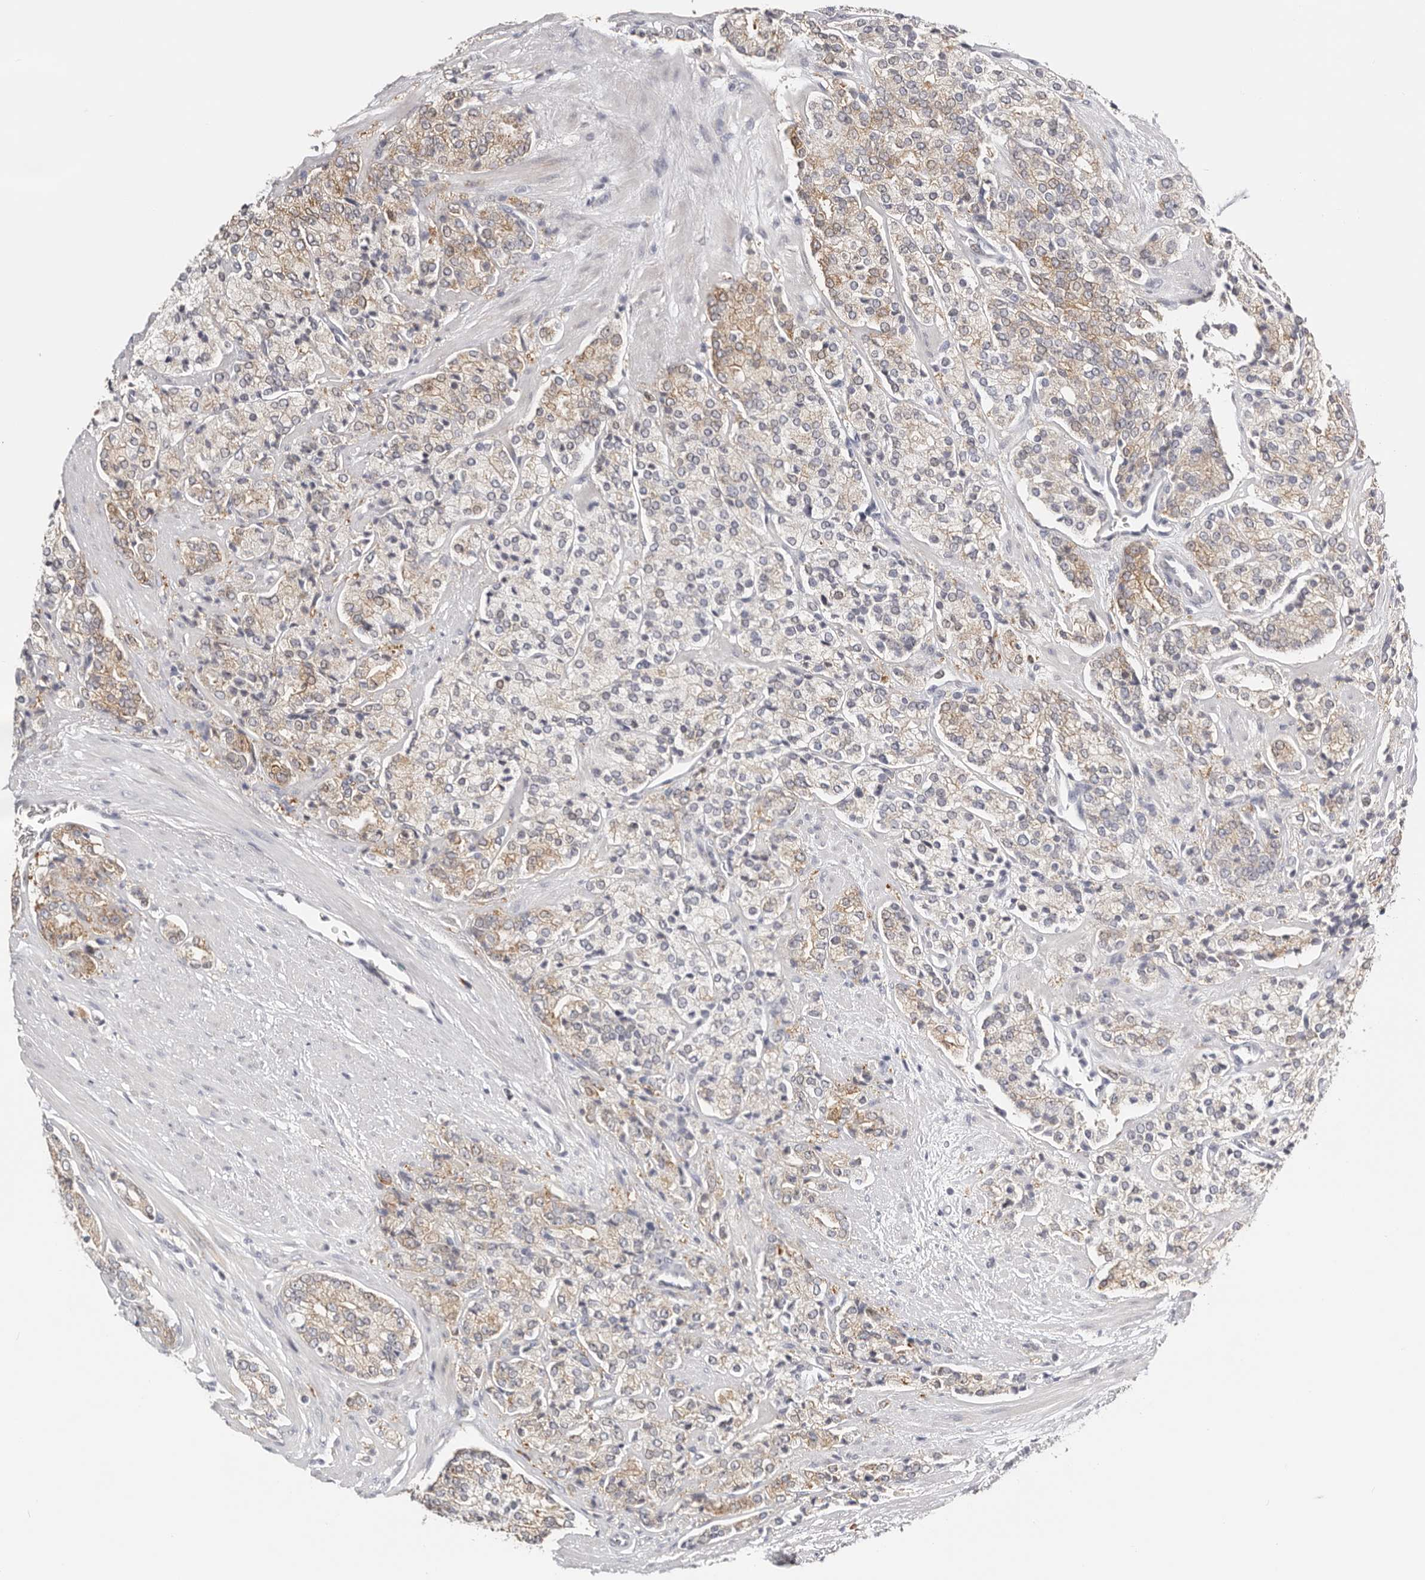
{"staining": {"intensity": "weak", "quantity": ">75%", "location": "cytoplasmic/membranous"}, "tissue": "prostate cancer", "cell_type": "Tumor cells", "image_type": "cancer", "snomed": [{"axis": "morphology", "description": "Adenocarcinoma, High grade"}, {"axis": "topography", "description": "Prostate"}], "caption": "DAB (3,3'-diaminobenzidine) immunohistochemical staining of prostate cancer reveals weak cytoplasmic/membranous protein expression in about >75% of tumor cells.", "gene": "IL32", "patient": {"sex": "male", "age": 71}}